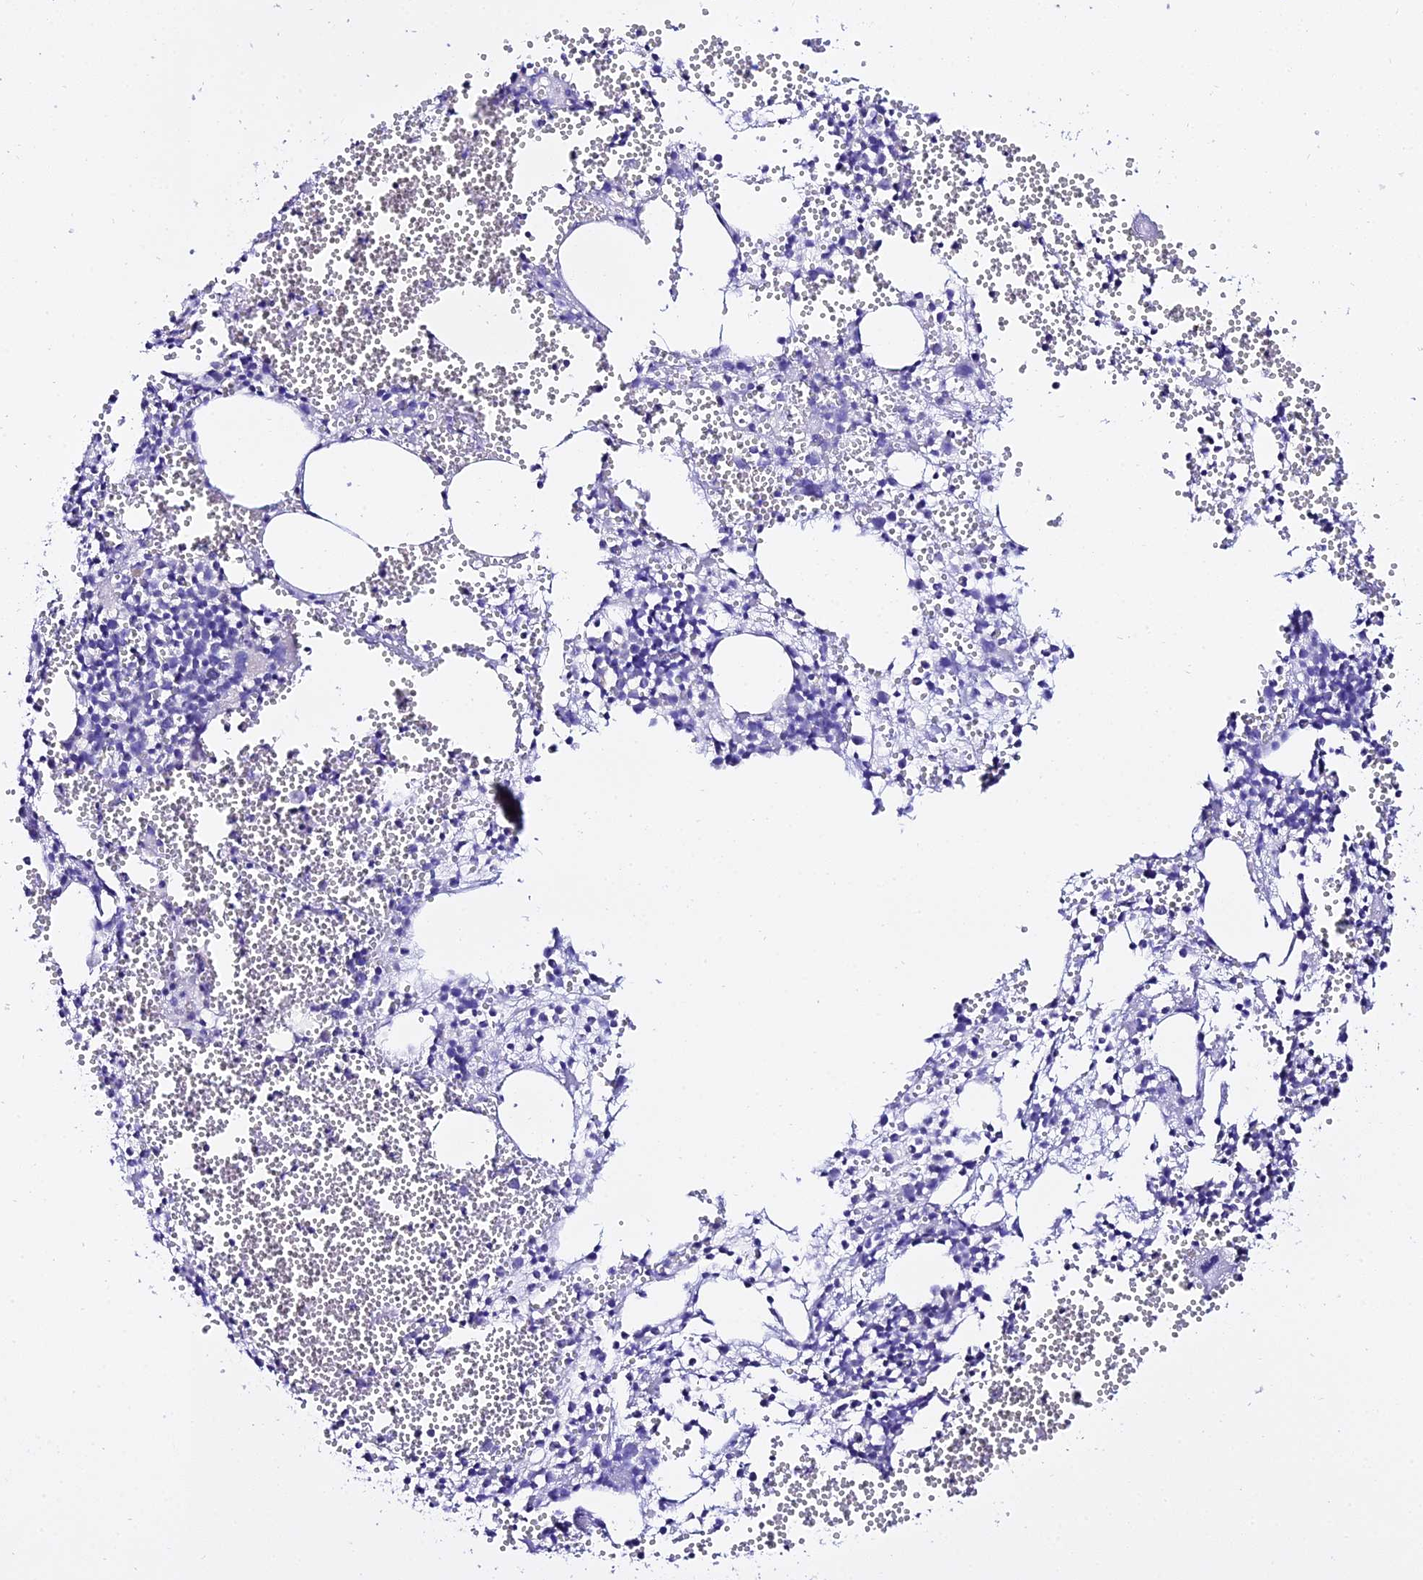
{"staining": {"intensity": "negative", "quantity": "none", "location": "none"}, "tissue": "bone marrow", "cell_type": "Hematopoietic cells", "image_type": "normal", "snomed": [{"axis": "morphology", "description": "Normal tissue, NOS"}, {"axis": "topography", "description": "Bone marrow"}], "caption": "Immunohistochemical staining of normal human bone marrow shows no significant staining in hematopoietic cells. (Brightfield microscopy of DAB immunohistochemistry at high magnification).", "gene": "ATG16L2", "patient": {"sex": "female", "age": 77}}